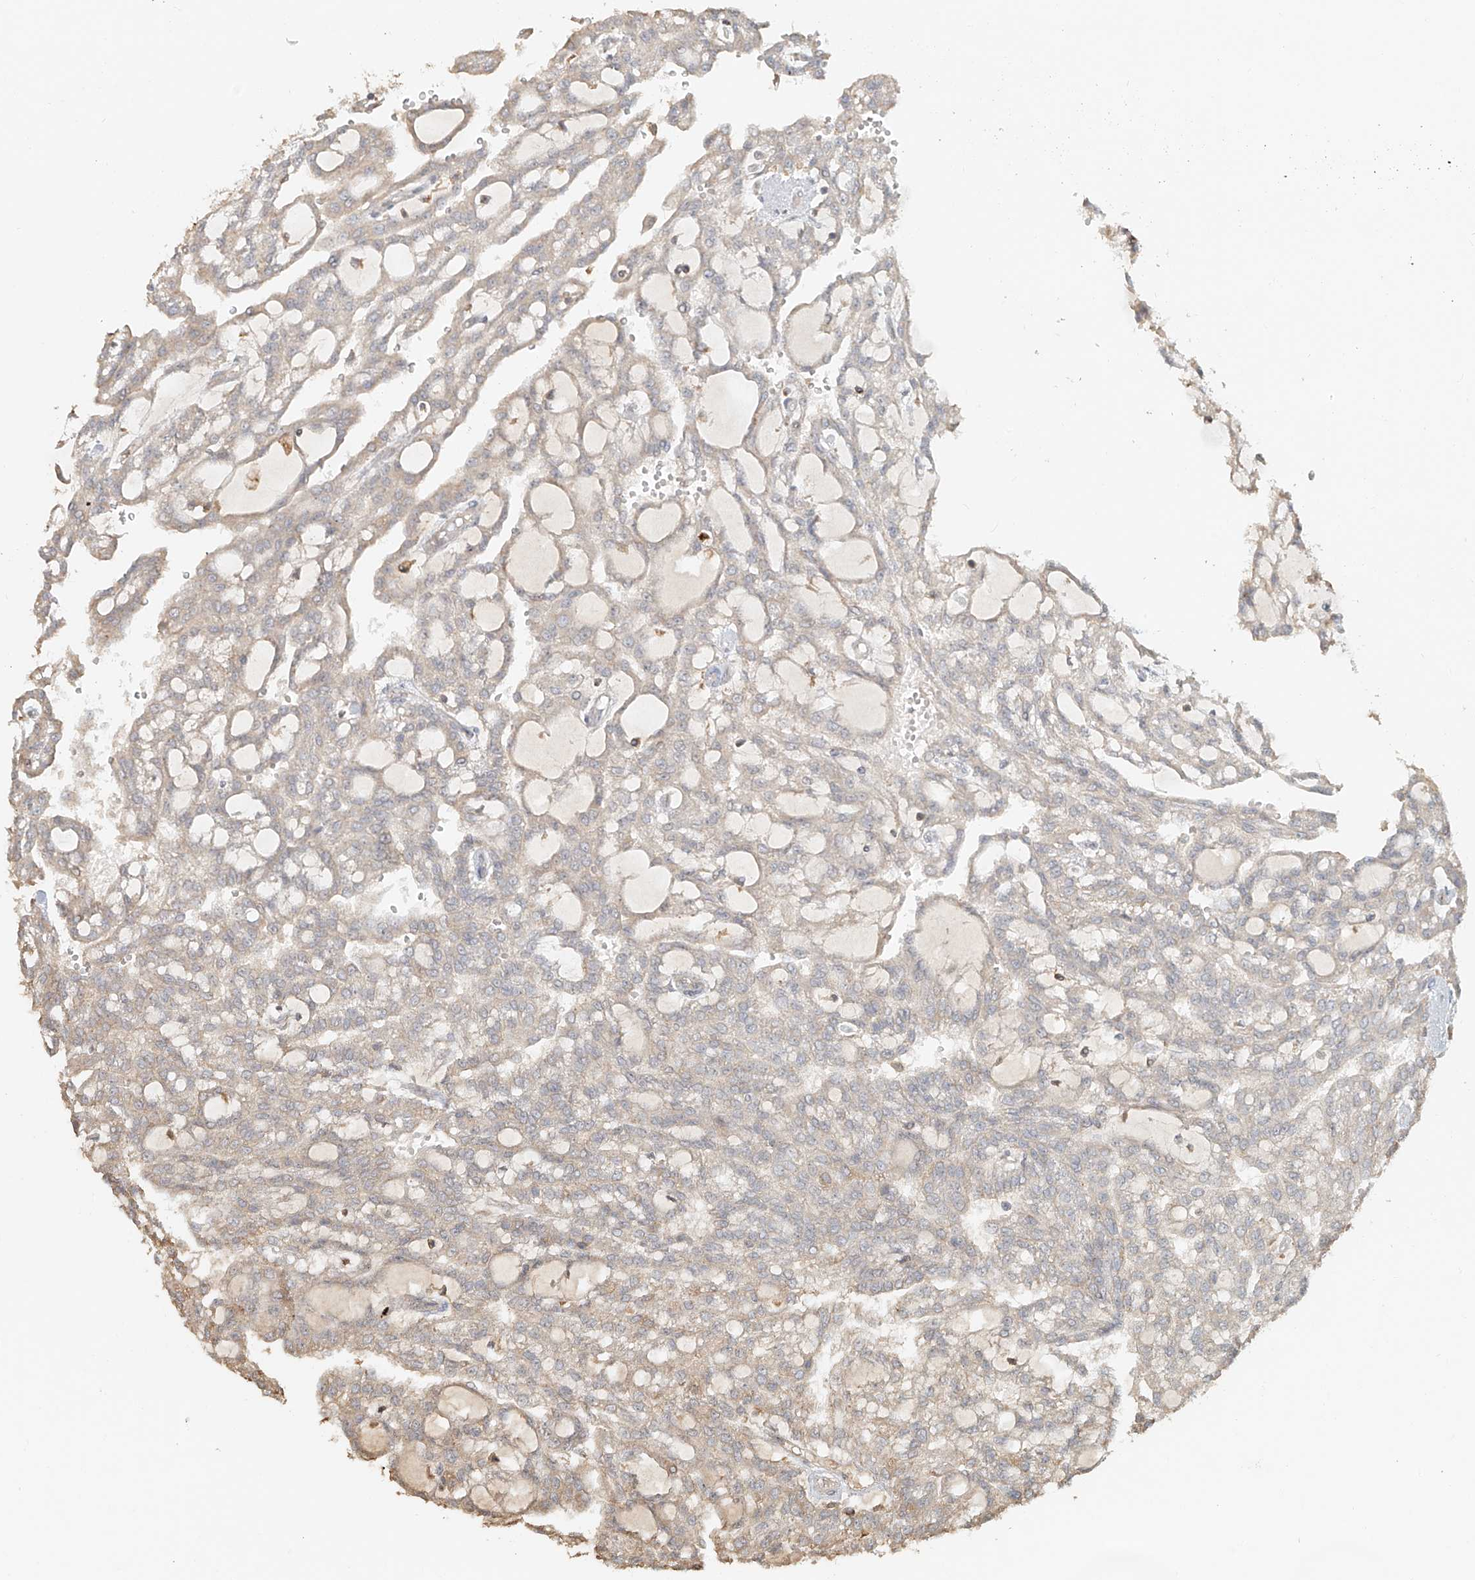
{"staining": {"intensity": "negative", "quantity": "none", "location": "none"}, "tissue": "renal cancer", "cell_type": "Tumor cells", "image_type": "cancer", "snomed": [{"axis": "morphology", "description": "Adenocarcinoma, NOS"}, {"axis": "topography", "description": "Kidney"}], "caption": "IHC of renal adenocarcinoma reveals no positivity in tumor cells.", "gene": "NPHS1", "patient": {"sex": "male", "age": 63}}